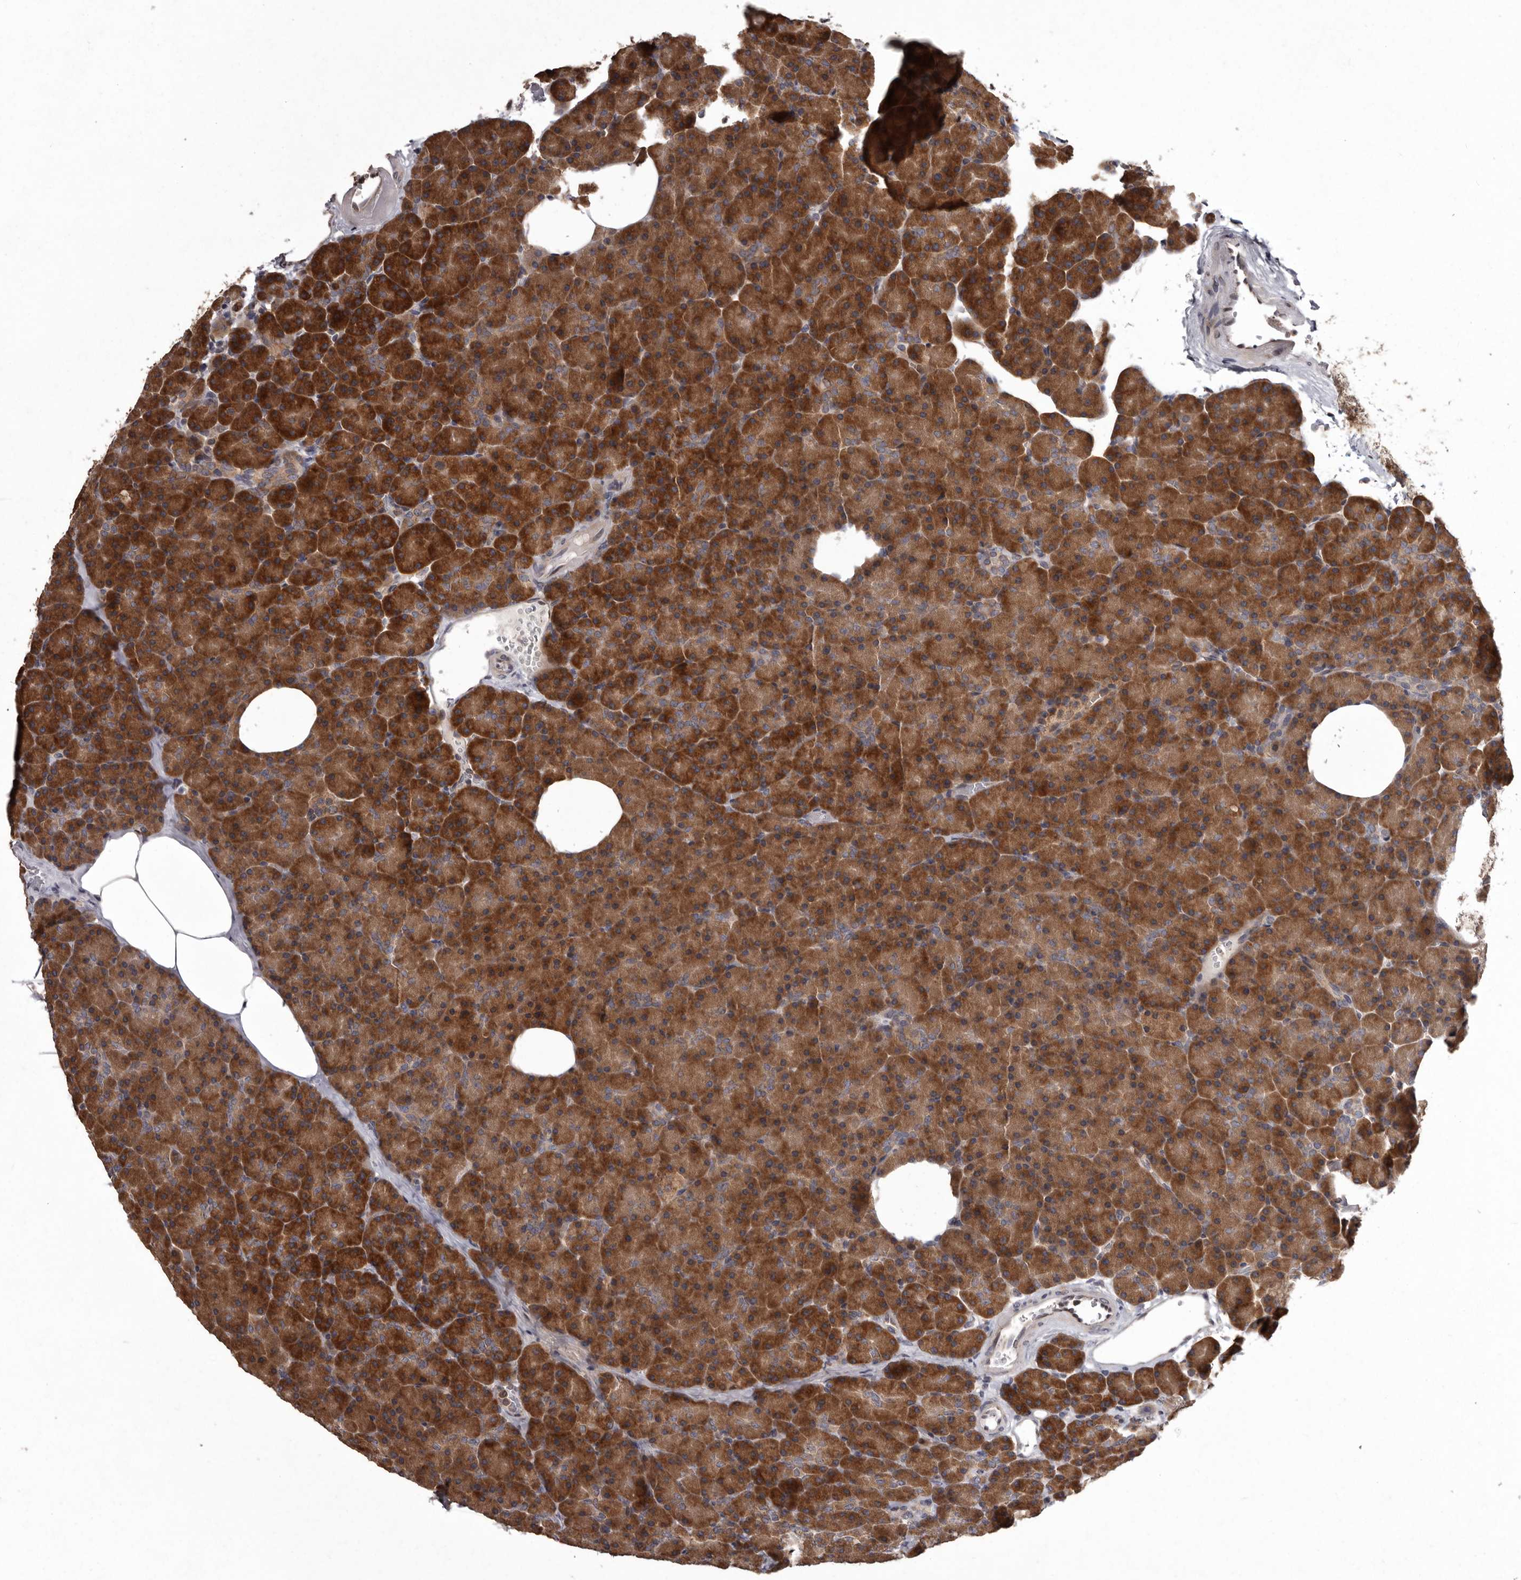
{"staining": {"intensity": "strong", "quantity": ">75%", "location": "cytoplasmic/membranous"}, "tissue": "pancreas", "cell_type": "Exocrine glandular cells", "image_type": "normal", "snomed": [{"axis": "morphology", "description": "Normal tissue, NOS"}, {"axis": "morphology", "description": "Carcinoid, malignant, NOS"}, {"axis": "topography", "description": "Pancreas"}], "caption": "High-power microscopy captured an IHC micrograph of unremarkable pancreas, revealing strong cytoplasmic/membranous positivity in about >75% of exocrine glandular cells. (Stains: DAB (3,3'-diaminobenzidine) in brown, nuclei in blue, Microscopy: brightfield microscopy at high magnification).", "gene": "DARS1", "patient": {"sex": "female", "age": 35}}